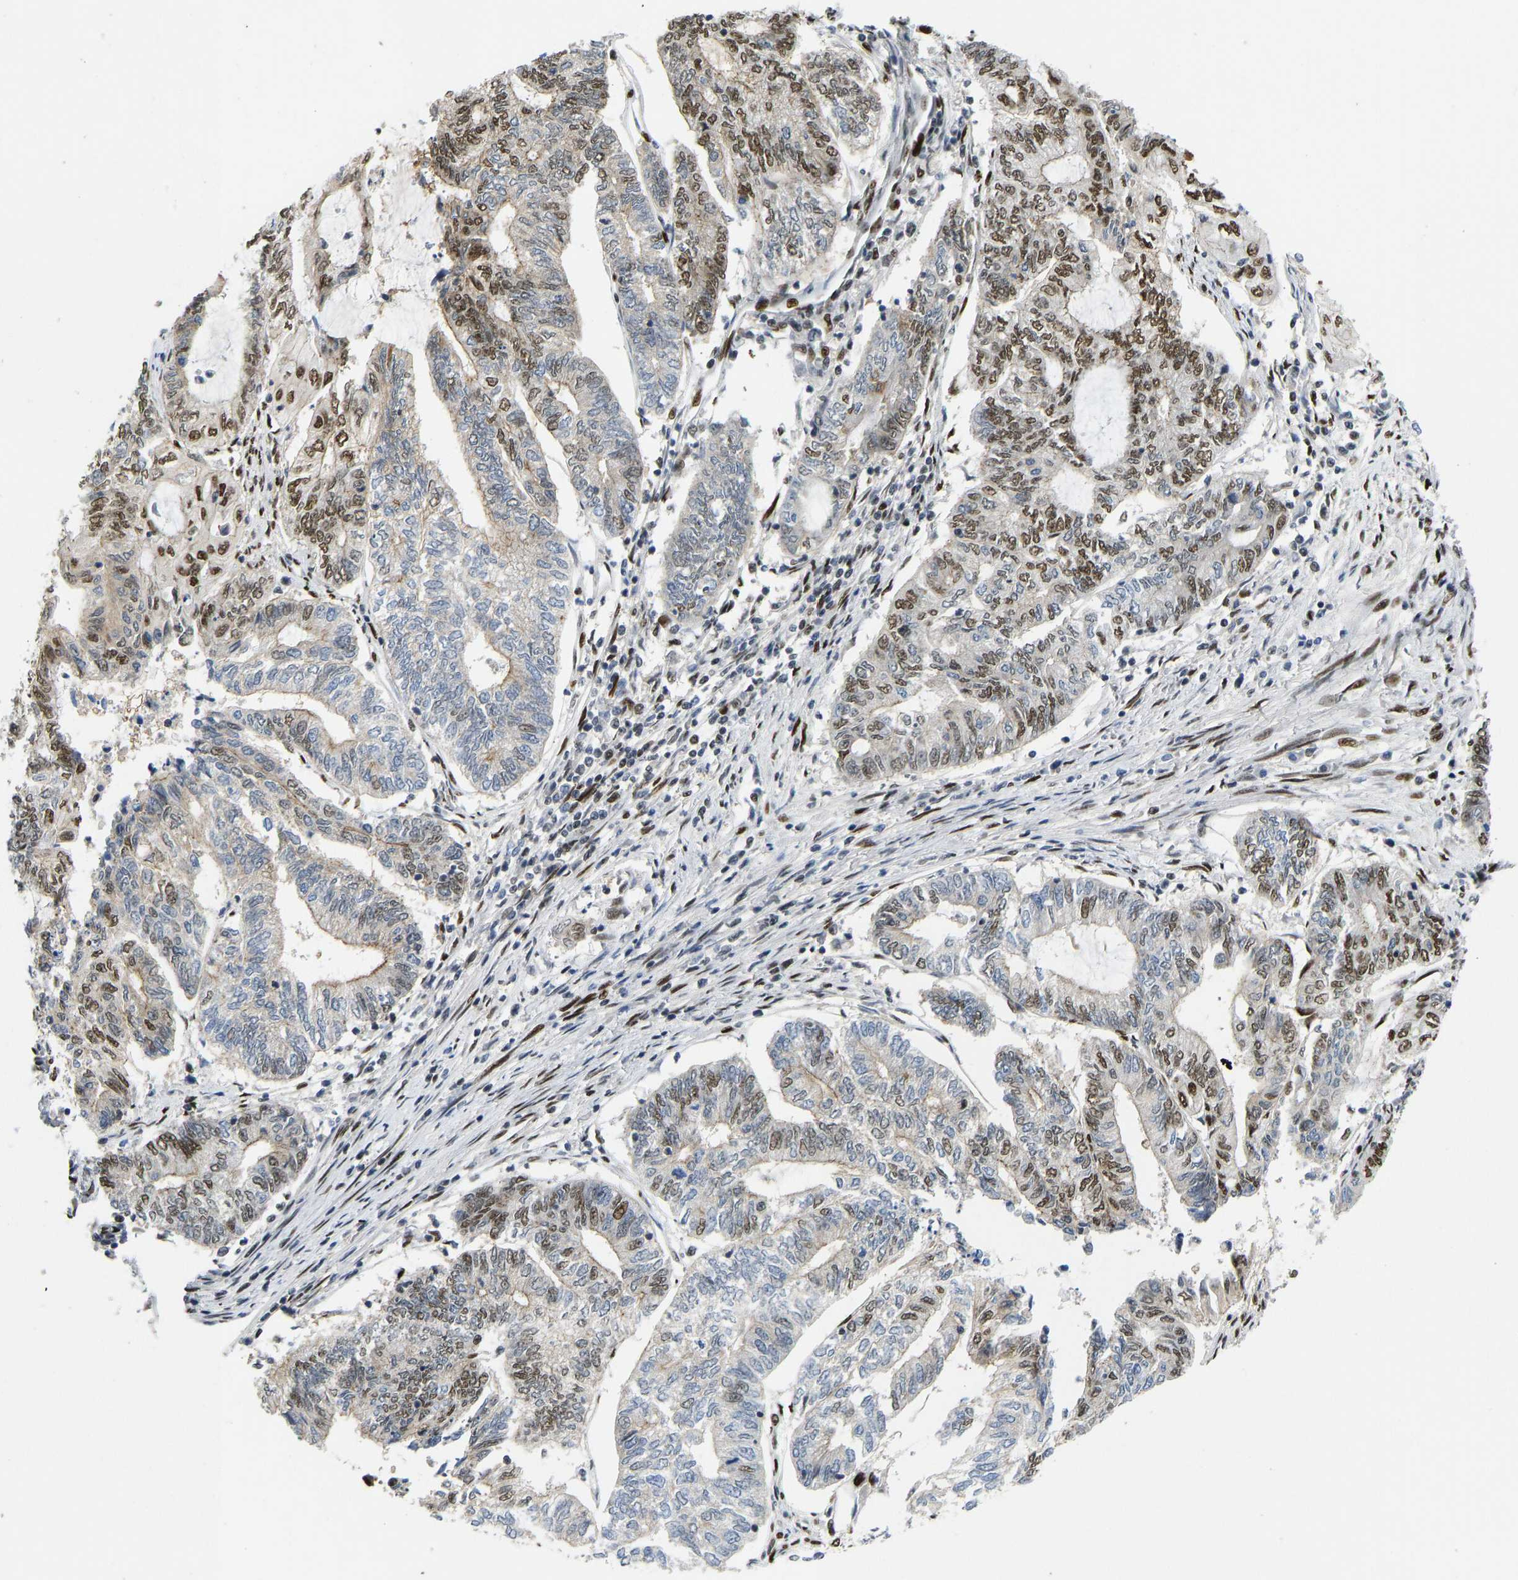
{"staining": {"intensity": "moderate", "quantity": "25%-75%", "location": "nuclear"}, "tissue": "endometrial cancer", "cell_type": "Tumor cells", "image_type": "cancer", "snomed": [{"axis": "morphology", "description": "Adenocarcinoma, NOS"}, {"axis": "topography", "description": "Uterus"}, {"axis": "topography", "description": "Endometrium"}], "caption": "A brown stain highlights moderate nuclear expression of a protein in human endometrial adenocarcinoma tumor cells.", "gene": "FOXK1", "patient": {"sex": "female", "age": 70}}